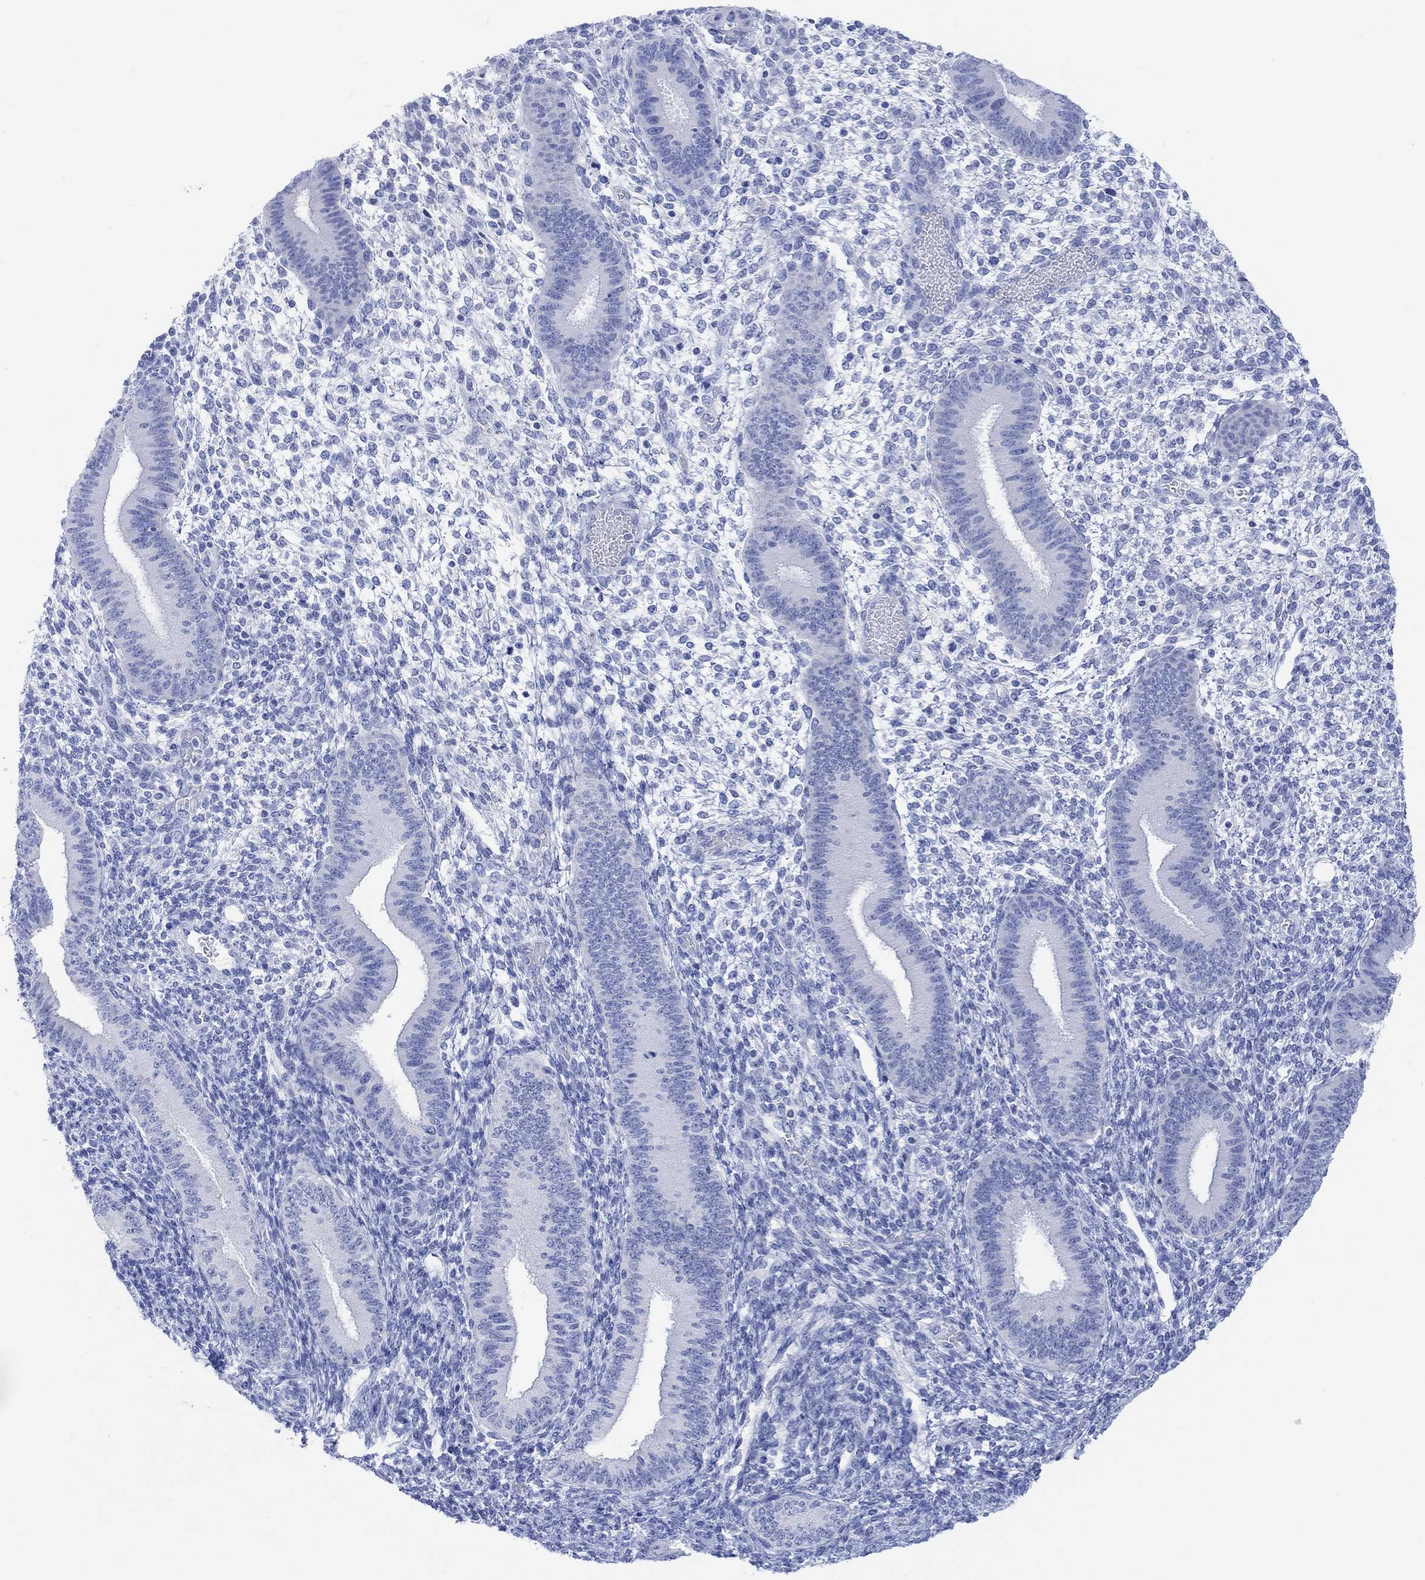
{"staining": {"intensity": "negative", "quantity": "none", "location": "none"}, "tissue": "endometrium", "cell_type": "Cells in endometrial stroma", "image_type": "normal", "snomed": [{"axis": "morphology", "description": "Normal tissue, NOS"}, {"axis": "topography", "description": "Endometrium"}], "caption": "Immunohistochemistry (IHC) photomicrograph of benign endometrium: human endometrium stained with DAB displays no significant protein expression in cells in endometrial stroma. (IHC, brightfield microscopy, high magnification).", "gene": "CALCA", "patient": {"sex": "female", "age": 39}}